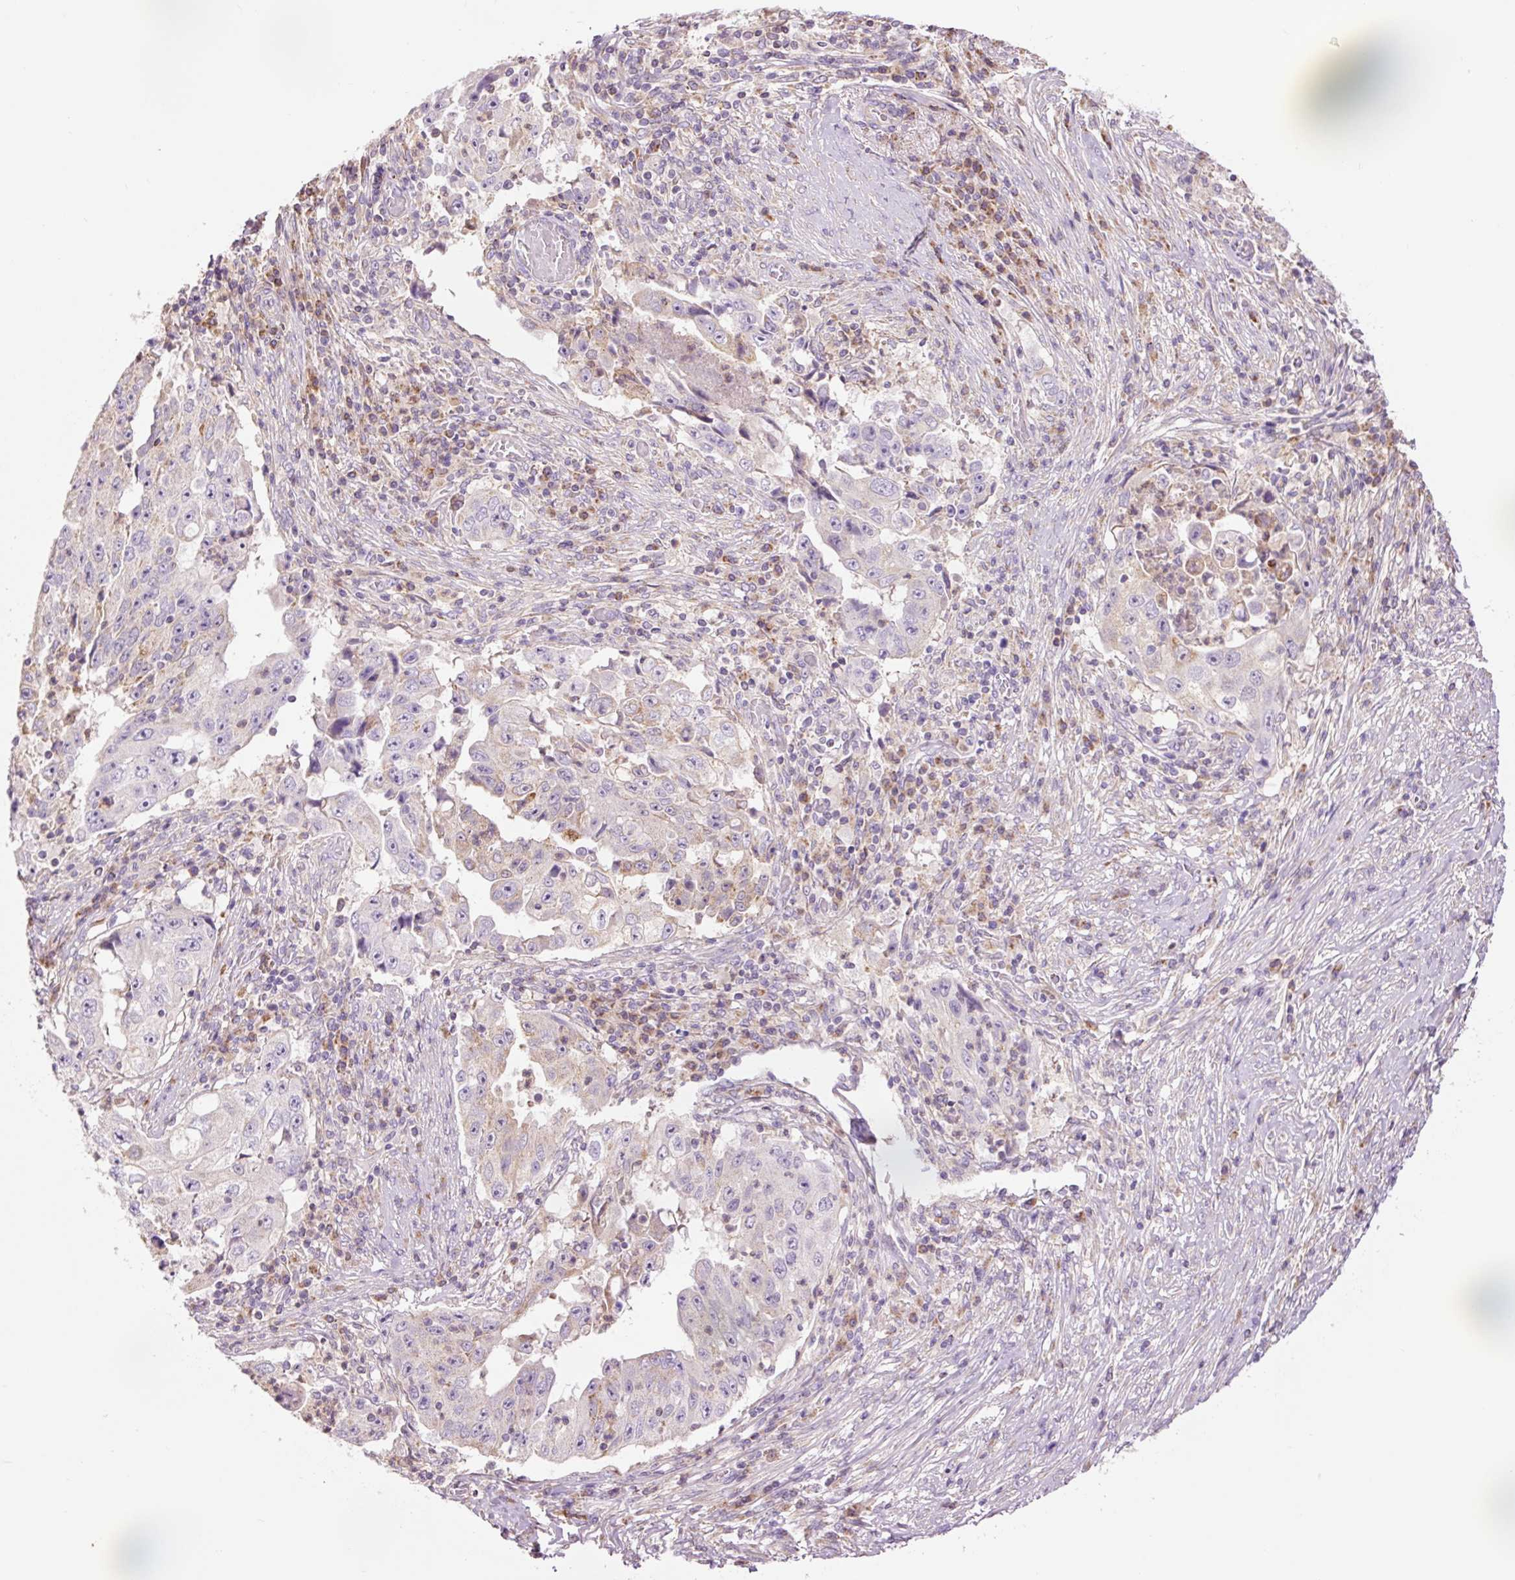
{"staining": {"intensity": "negative", "quantity": "none", "location": "none"}, "tissue": "lung cancer", "cell_type": "Tumor cells", "image_type": "cancer", "snomed": [{"axis": "morphology", "description": "Squamous cell carcinoma, NOS"}, {"axis": "topography", "description": "Lung"}], "caption": "Lung squamous cell carcinoma was stained to show a protein in brown. There is no significant positivity in tumor cells.", "gene": "PRDX5", "patient": {"sex": "male", "age": 64}}